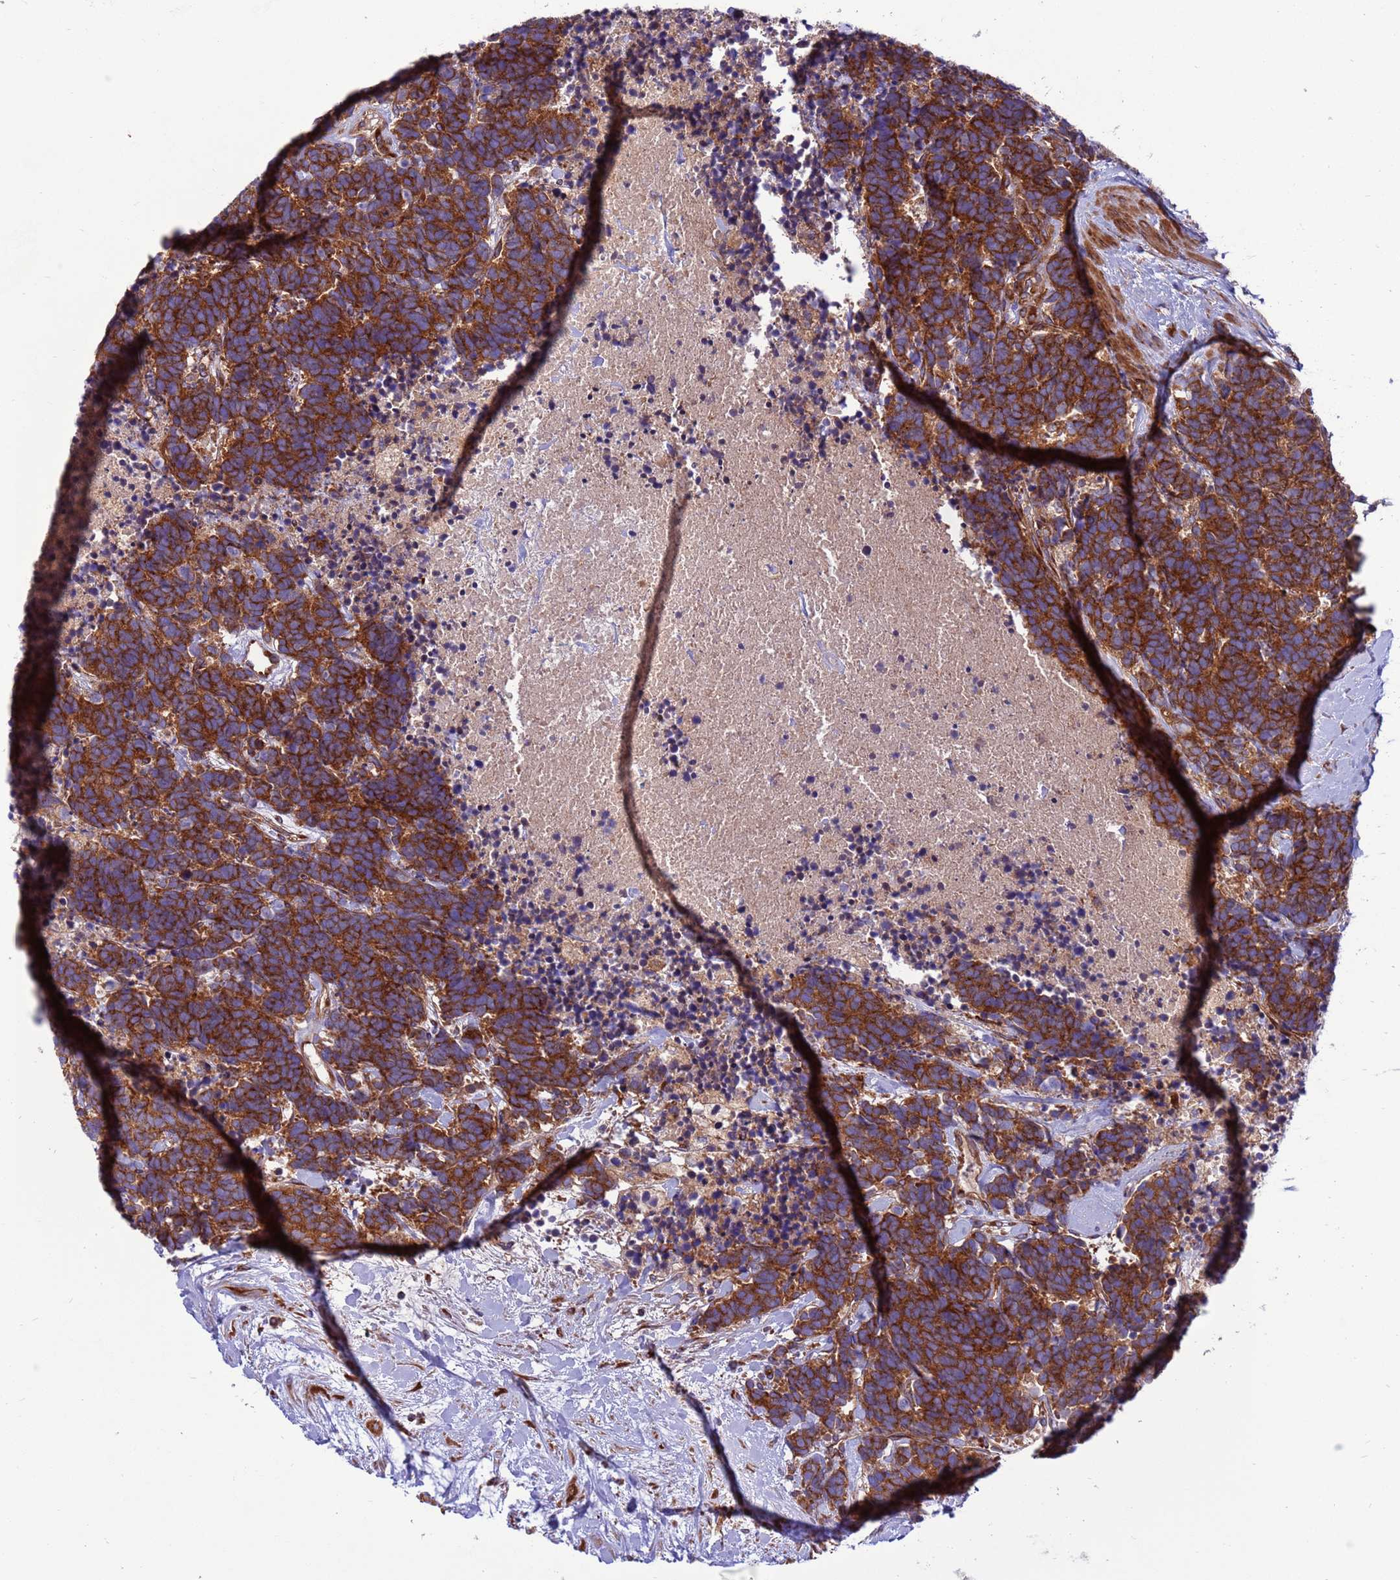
{"staining": {"intensity": "strong", "quantity": ">75%", "location": "cytoplasmic/membranous"}, "tissue": "carcinoid", "cell_type": "Tumor cells", "image_type": "cancer", "snomed": [{"axis": "morphology", "description": "Carcinoma, NOS"}, {"axis": "morphology", "description": "Carcinoid, malignant, NOS"}, {"axis": "topography", "description": "Prostate"}], "caption": "Immunohistochemical staining of human carcinoid exhibits high levels of strong cytoplasmic/membranous expression in about >75% of tumor cells.", "gene": "ZC3HAV1", "patient": {"sex": "male", "age": 57}}